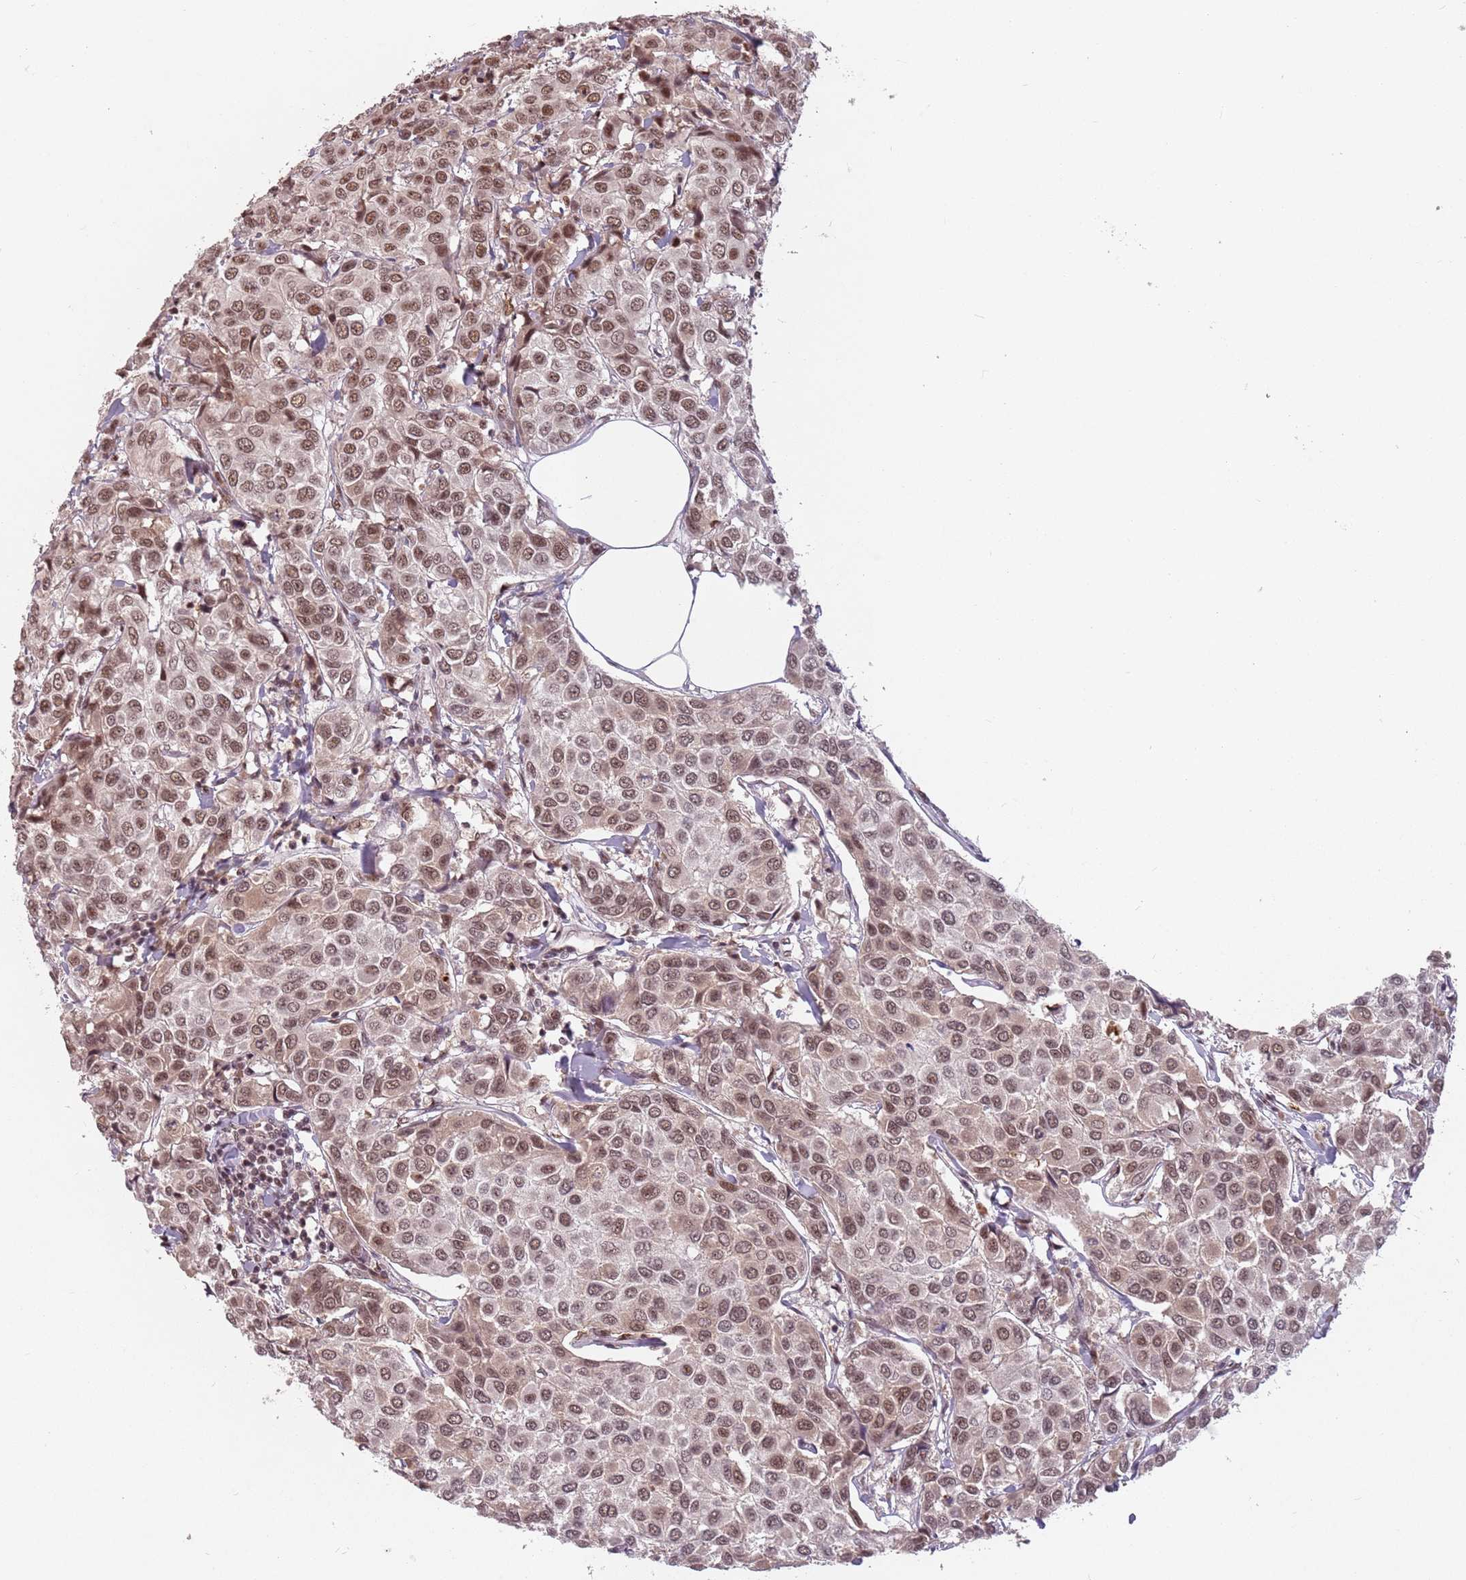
{"staining": {"intensity": "moderate", "quantity": ">75%", "location": "nuclear"}, "tissue": "breast cancer", "cell_type": "Tumor cells", "image_type": "cancer", "snomed": [{"axis": "morphology", "description": "Duct carcinoma"}, {"axis": "topography", "description": "Breast"}], "caption": "Moderate nuclear positivity is appreciated in approximately >75% of tumor cells in breast intraductal carcinoma.", "gene": "NCBP1", "patient": {"sex": "female", "age": 55}}